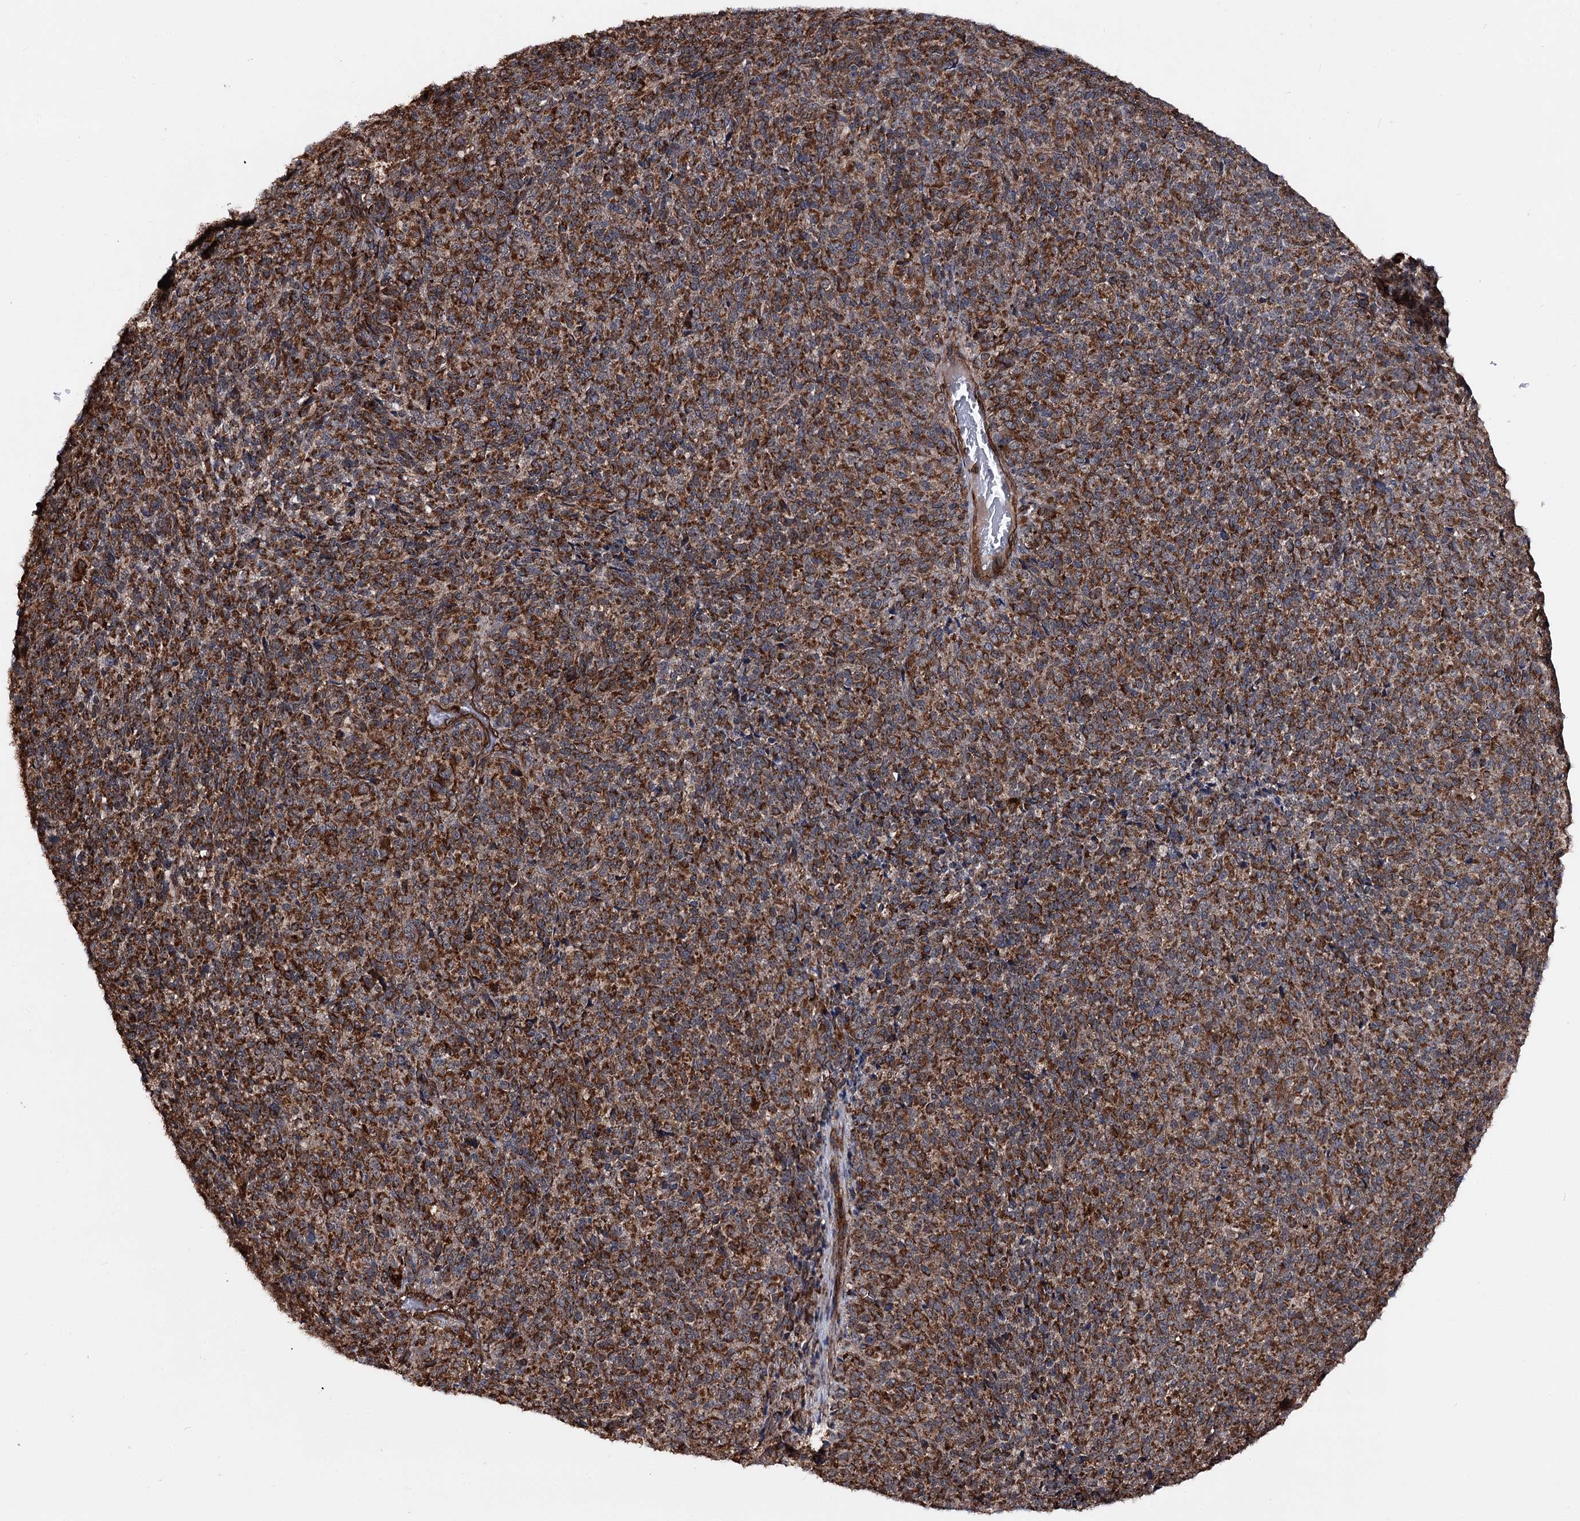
{"staining": {"intensity": "strong", "quantity": ">75%", "location": "cytoplasmic/membranous"}, "tissue": "melanoma", "cell_type": "Tumor cells", "image_type": "cancer", "snomed": [{"axis": "morphology", "description": "Malignant melanoma, Metastatic site"}, {"axis": "topography", "description": "Brain"}], "caption": "An image showing strong cytoplasmic/membranous expression in approximately >75% of tumor cells in malignant melanoma (metastatic site), as visualized by brown immunohistochemical staining.", "gene": "FGFR1OP2", "patient": {"sex": "female", "age": 56}}